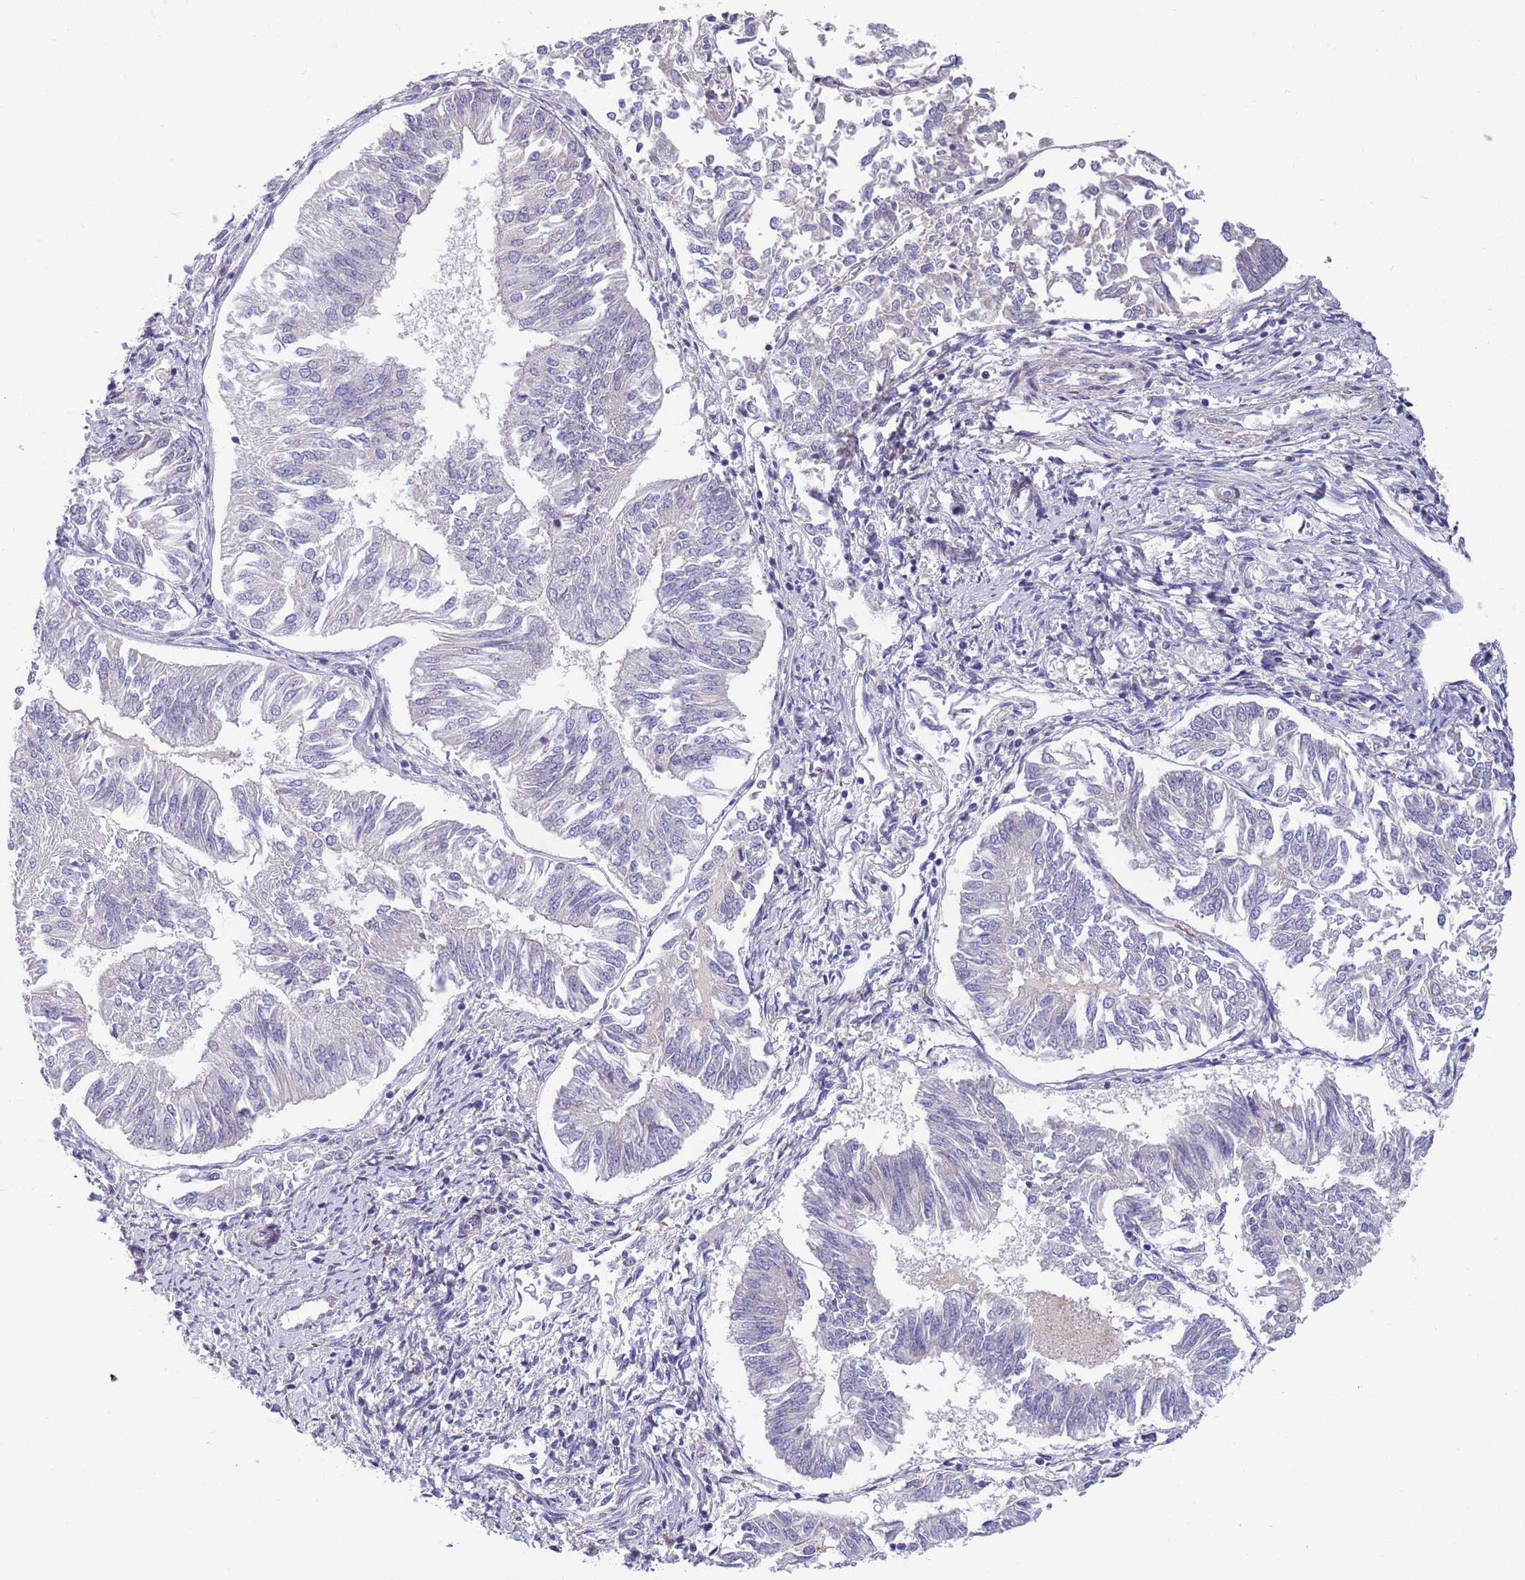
{"staining": {"intensity": "negative", "quantity": "none", "location": "none"}, "tissue": "endometrial cancer", "cell_type": "Tumor cells", "image_type": "cancer", "snomed": [{"axis": "morphology", "description": "Adenocarcinoma, NOS"}, {"axis": "topography", "description": "Endometrium"}], "caption": "Tumor cells show no significant protein staining in endometrial cancer. The staining was performed using DAB (3,3'-diaminobenzidine) to visualize the protein expression in brown, while the nuclei were stained in blue with hematoxylin (Magnification: 20x).", "gene": "NLRP6", "patient": {"sex": "female", "age": 58}}